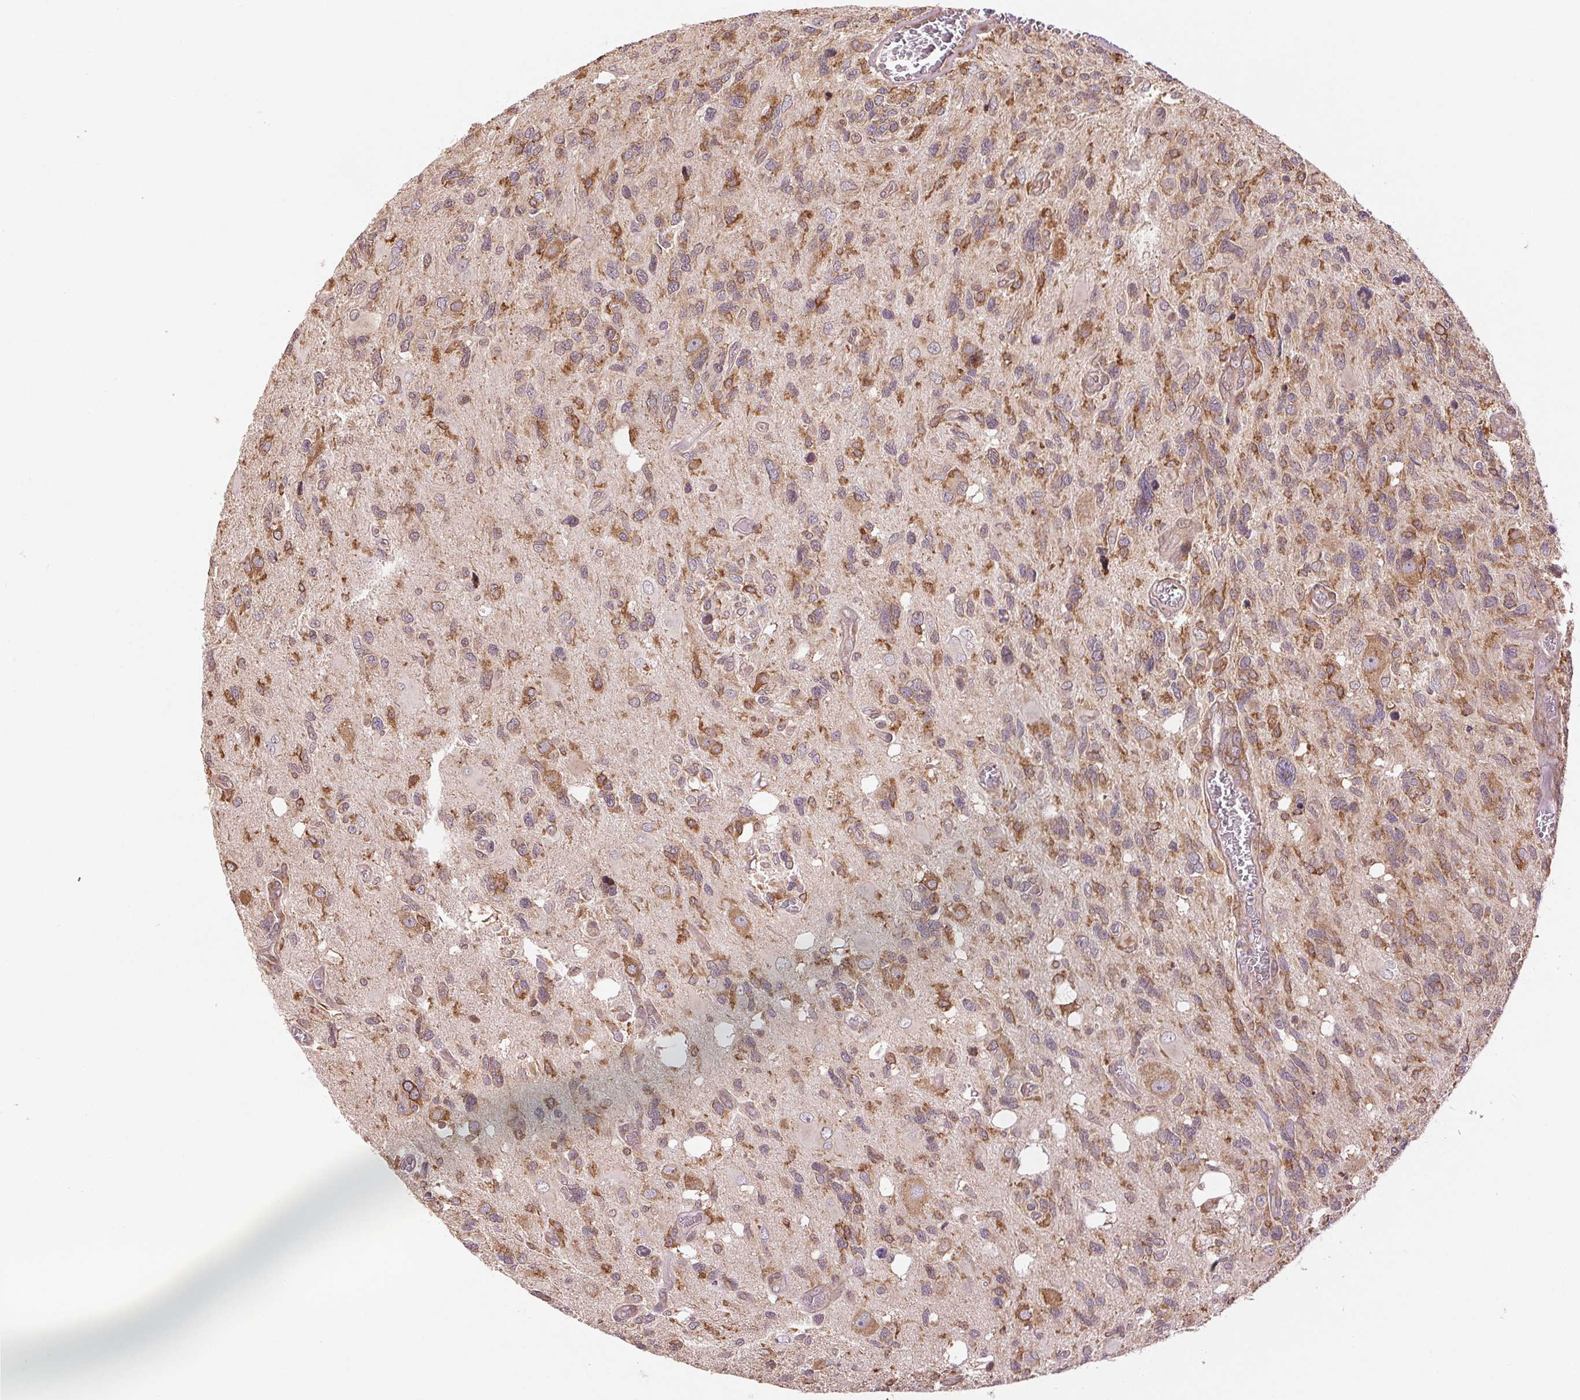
{"staining": {"intensity": "moderate", "quantity": "25%-75%", "location": "cytoplasmic/membranous"}, "tissue": "glioma", "cell_type": "Tumor cells", "image_type": "cancer", "snomed": [{"axis": "morphology", "description": "Glioma, malignant, High grade"}, {"axis": "topography", "description": "Brain"}], "caption": "High-magnification brightfield microscopy of malignant glioma (high-grade) stained with DAB (brown) and counterstained with hematoxylin (blue). tumor cells exhibit moderate cytoplasmic/membranous positivity is identified in approximately25%-75% of cells. Immunohistochemistry stains the protein in brown and the nuclei are stained blue.", "gene": "BTF3L4", "patient": {"sex": "male", "age": 49}}